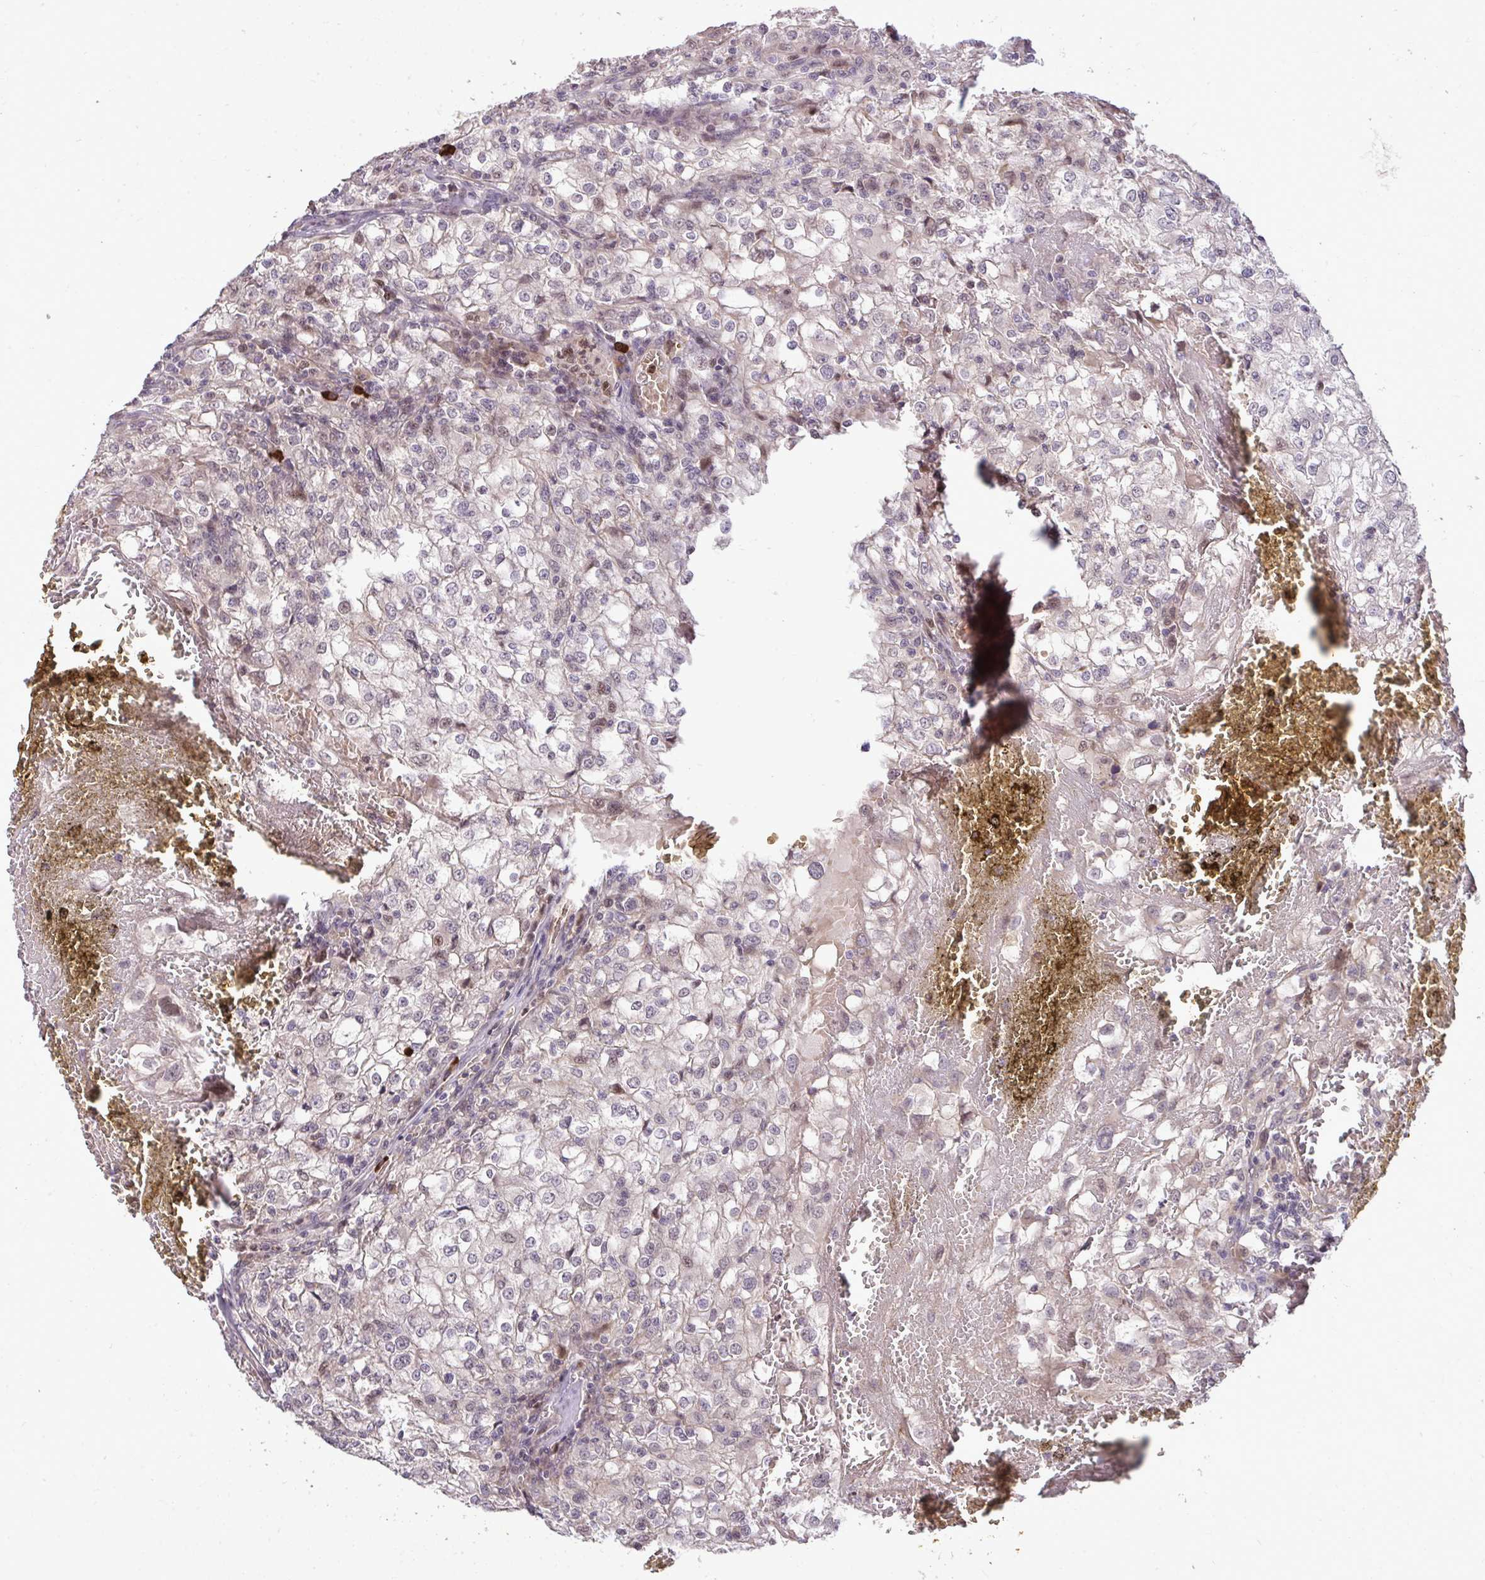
{"staining": {"intensity": "moderate", "quantity": "<25%", "location": "cytoplasmic/membranous,nuclear"}, "tissue": "renal cancer", "cell_type": "Tumor cells", "image_type": "cancer", "snomed": [{"axis": "morphology", "description": "Adenocarcinoma, NOS"}, {"axis": "topography", "description": "Kidney"}], "caption": "IHC micrograph of human renal cancer stained for a protein (brown), which demonstrates low levels of moderate cytoplasmic/membranous and nuclear positivity in approximately <25% of tumor cells.", "gene": "ZSCAN9", "patient": {"sex": "female", "age": 74}}